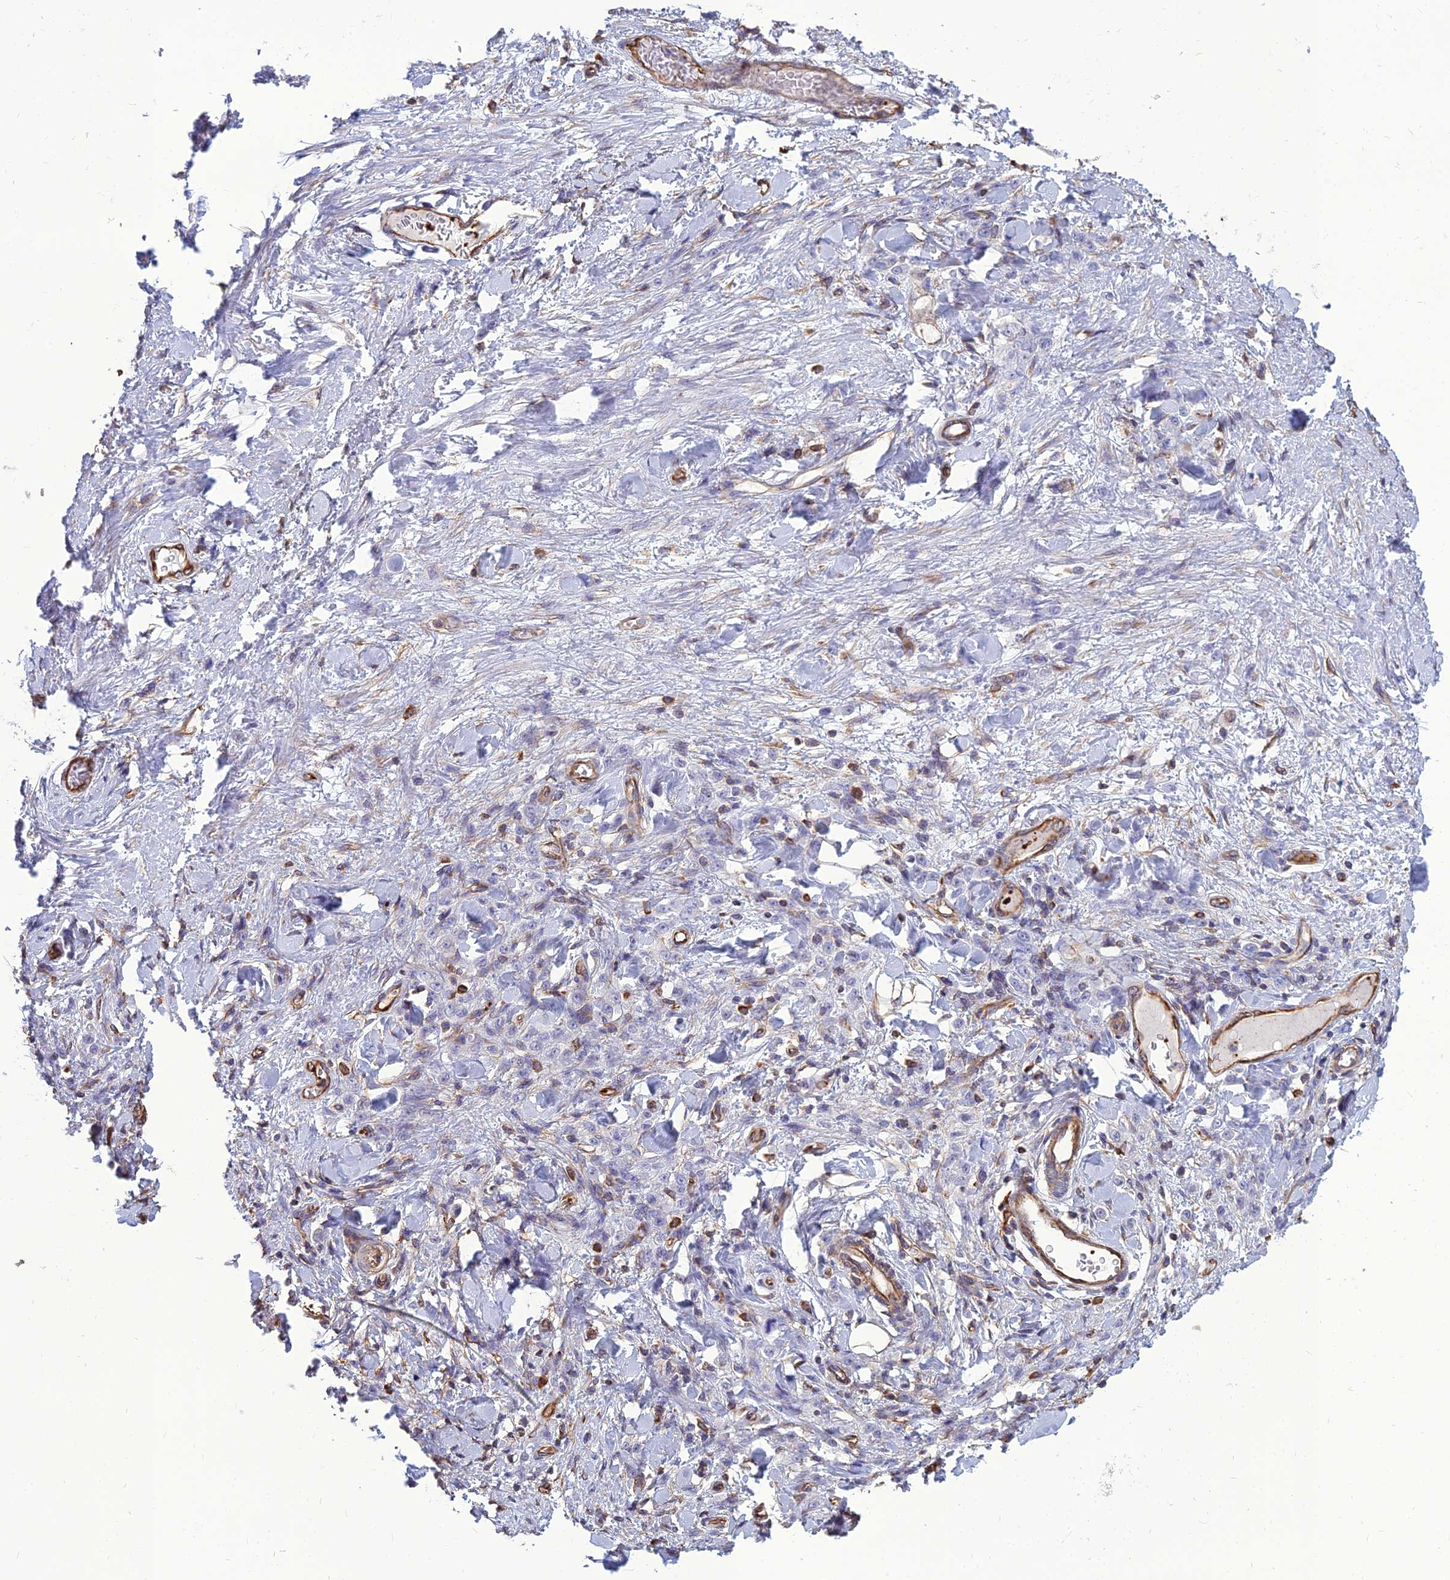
{"staining": {"intensity": "negative", "quantity": "none", "location": "none"}, "tissue": "stomach cancer", "cell_type": "Tumor cells", "image_type": "cancer", "snomed": [{"axis": "morphology", "description": "Normal tissue, NOS"}, {"axis": "morphology", "description": "Adenocarcinoma, NOS"}, {"axis": "topography", "description": "Stomach"}], "caption": "Protein analysis of stomach adenocarcinoma demonstrates no significant positivity in tumor cells.", "gene": "PSMD11", "patient": {"sex": "male", "age": 82}}